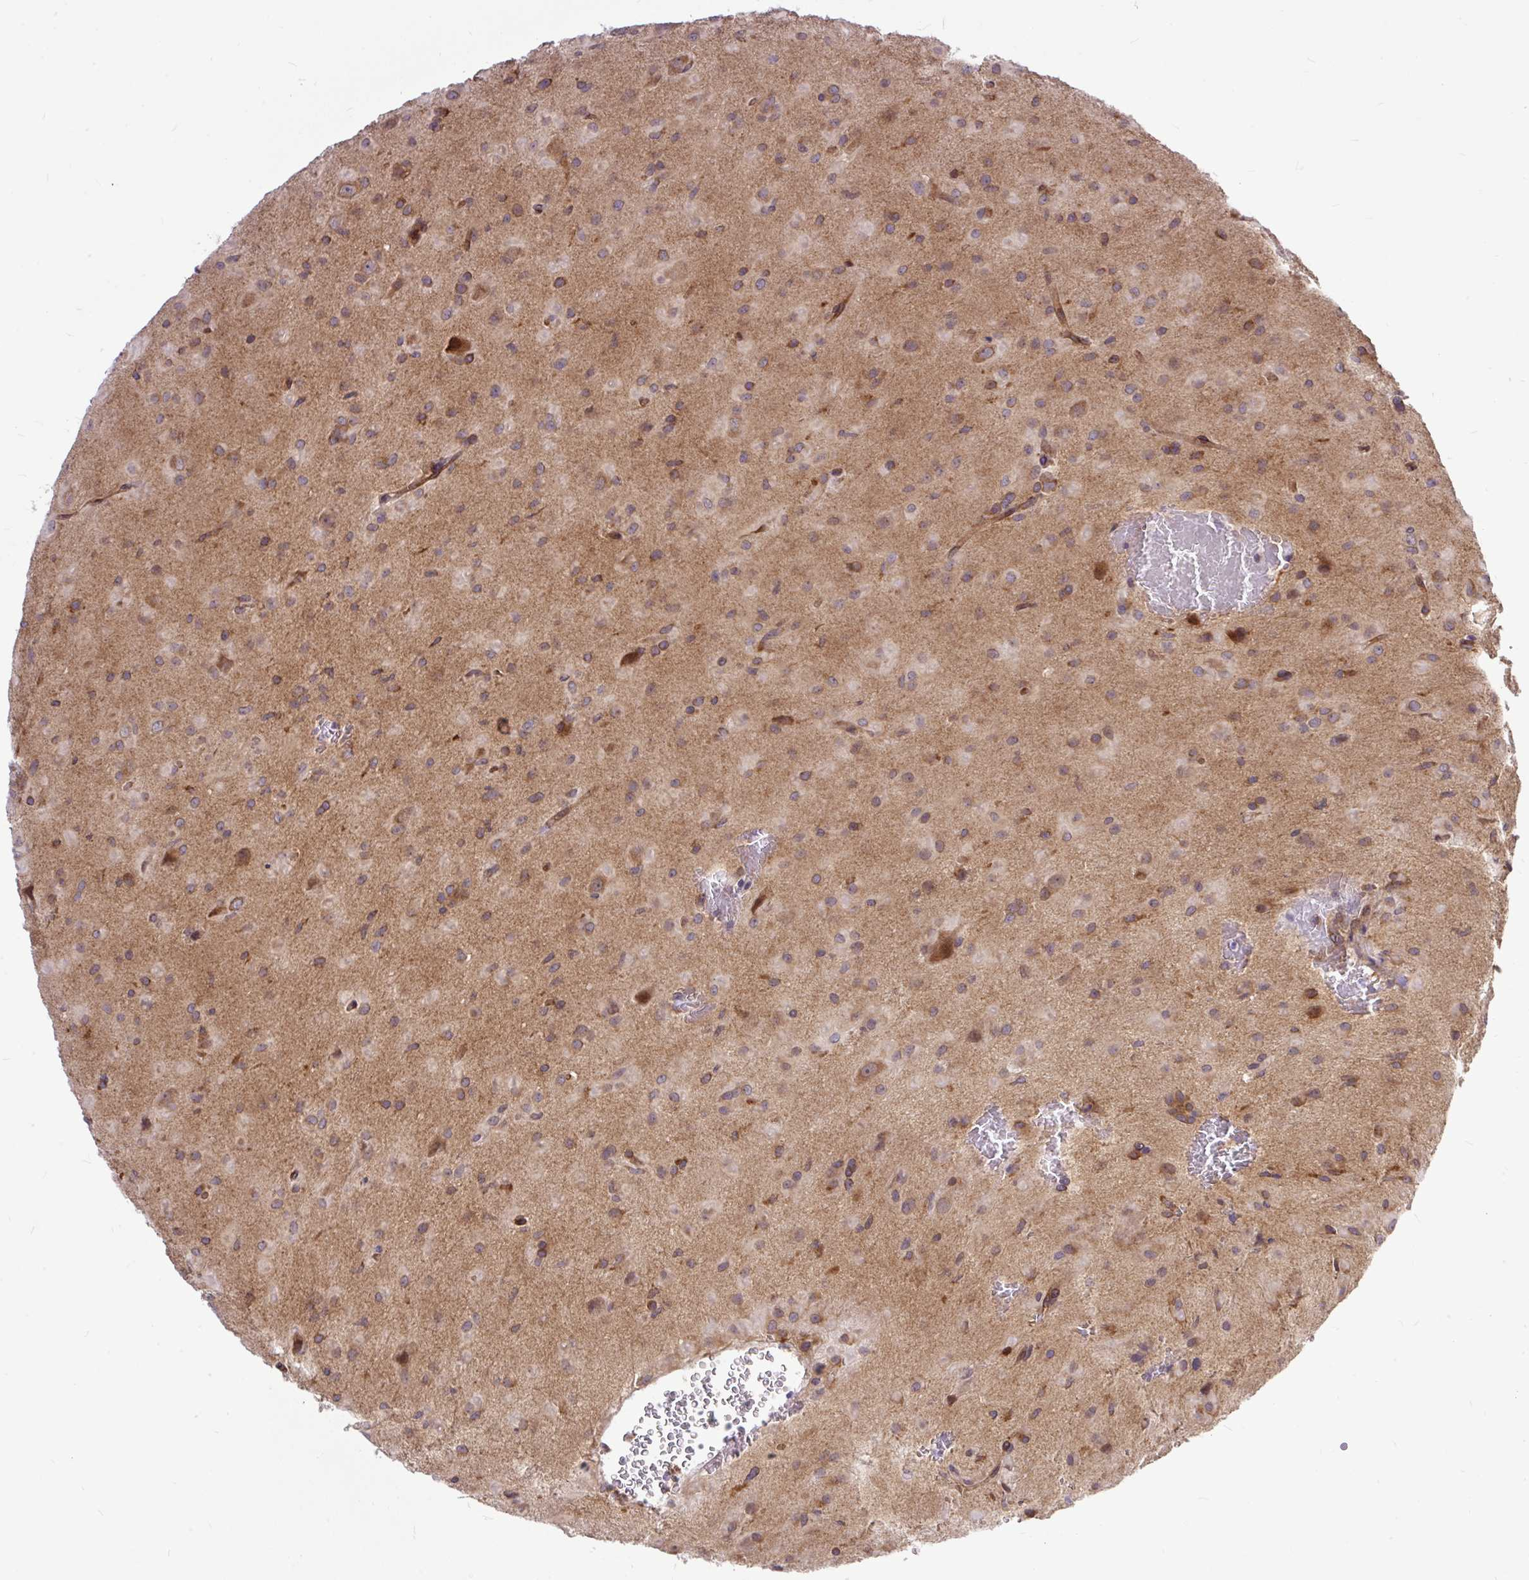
{"staining": {"intensity": "moderate", "quantity": "25%-75%", "location": "cytoplasmic/membranous"}, "tissue": "glioma", "cell_type": "Tumor cells", "image_type": "cancer", "snomed": [{"axis": "morphology", "description": "Glioma, malignant, Low grade"}, {"axis": "topography", "description": "Brain"}], "caption": "IHC of glioma shows medium levels of moderate cytoplasmic/membranous positivity in about 25%-75% of tumor cells.", "gene": "TRIM17", "patient": {"sex": "male", "age": 58}}